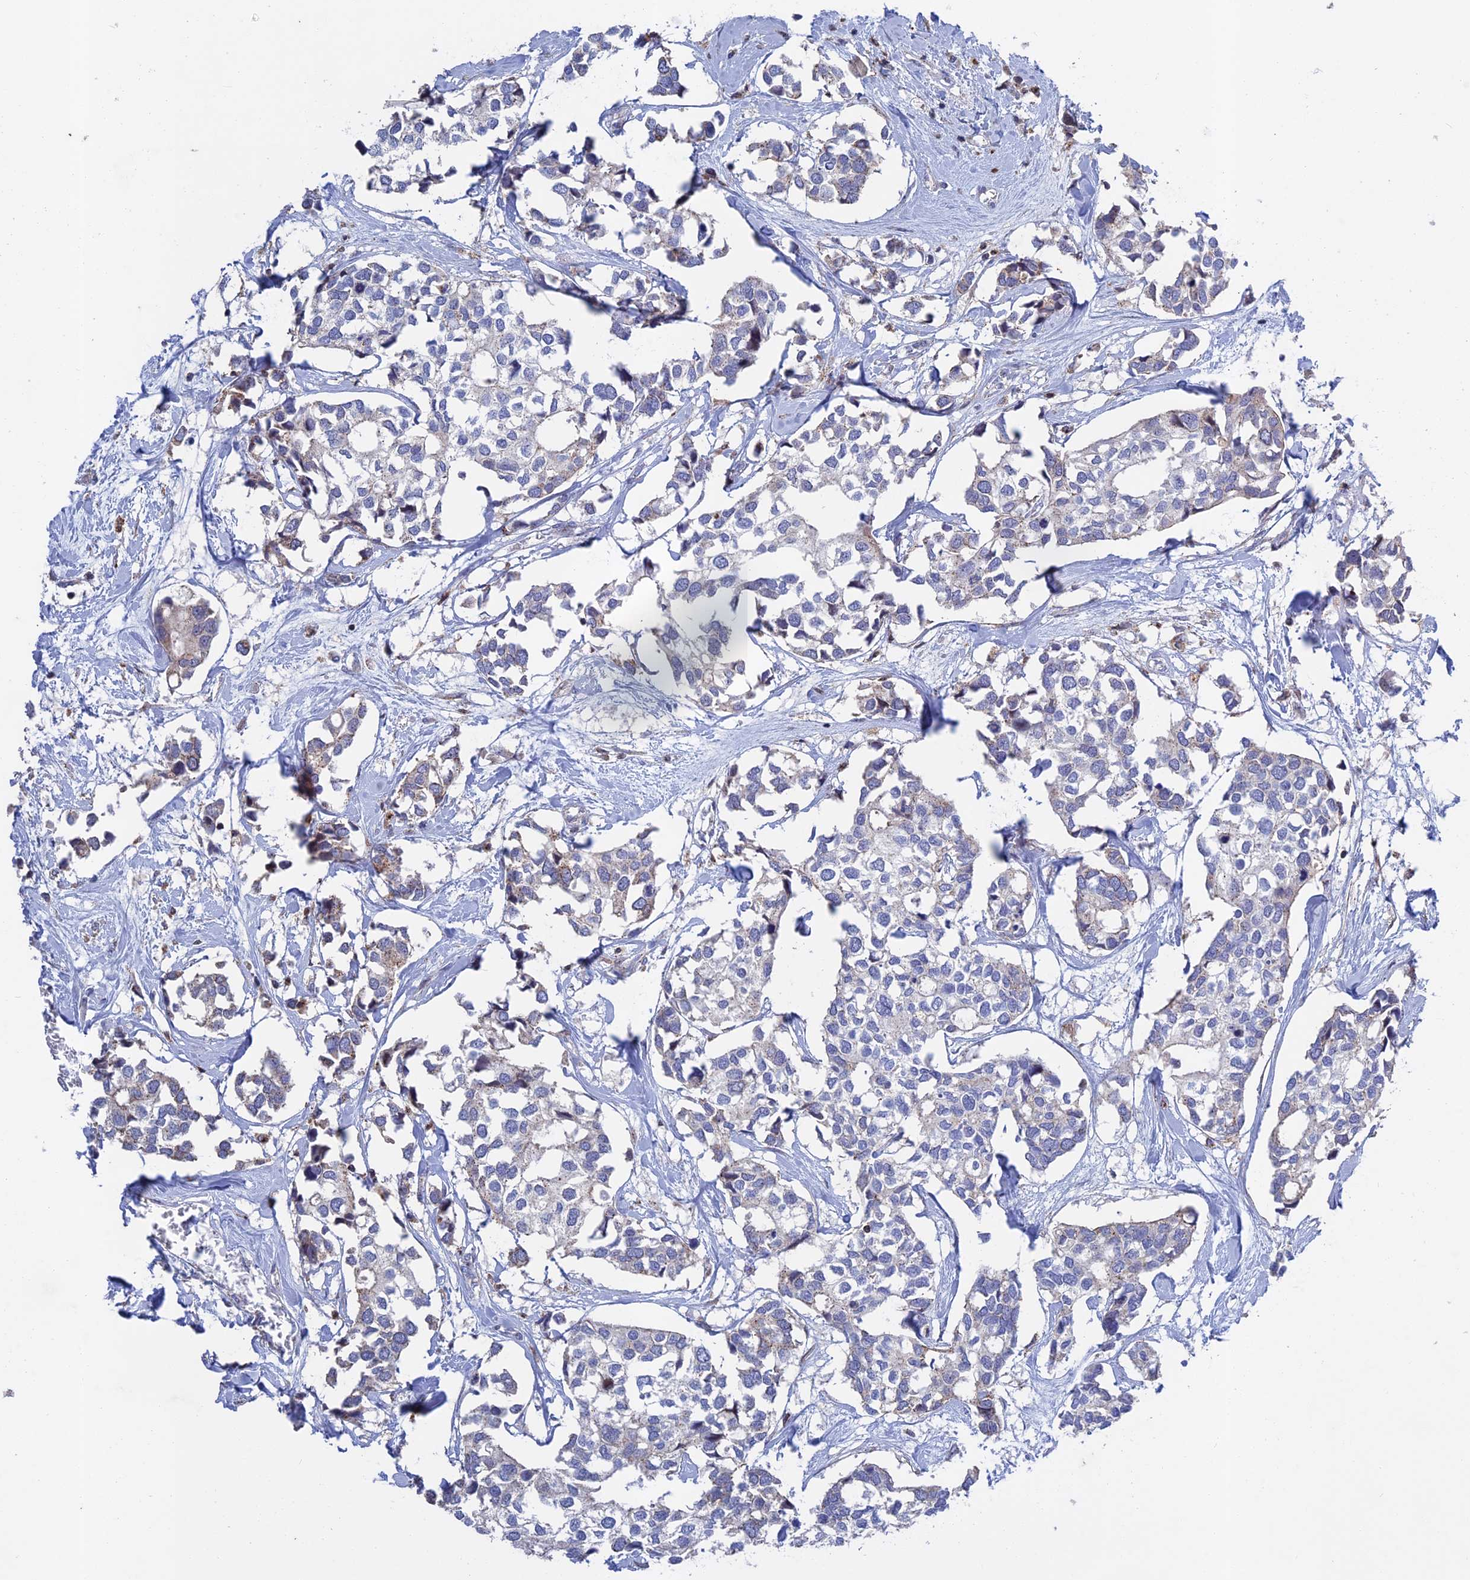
{"staining": {"intensity": "negative", "quantity": "none", "location": "none"}, "tissue": "breast cancer", "cell_type": "Tumor cells", "image_type": "cancer", "snomed": [{"axis": "morphology", "description": "Duct carcinoma"}, {"axis": "topography", "description": "Breast"}], "caption": "This is a image of immunohistochemistry (IHC) staining of breast cancer (invasive ductal carcinoma), which shows no staining in tumor cells.", "gene": "LYPD5", "patient": {"sex": "female", "age": 83}}